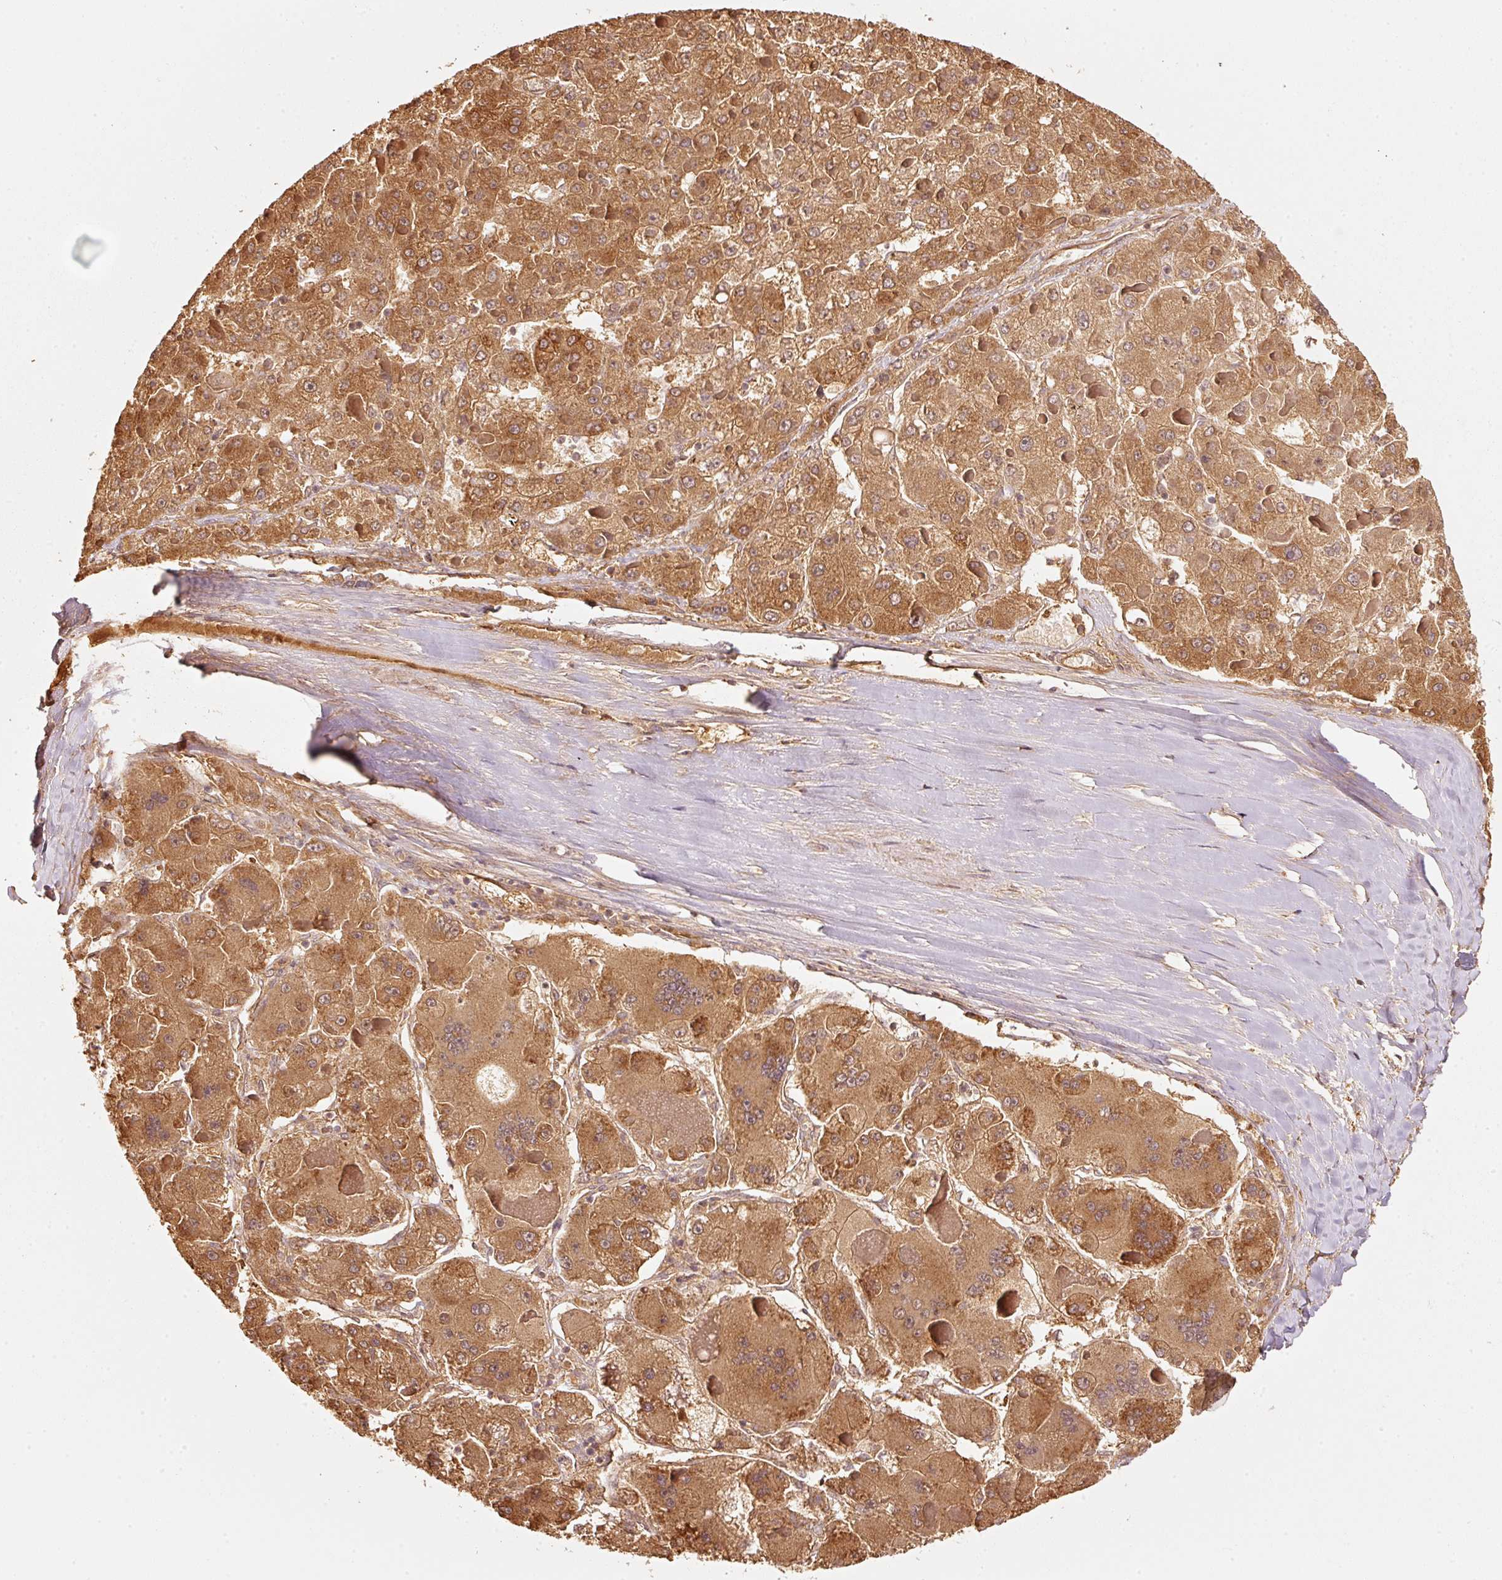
{"staining": {"intensity": "strong", "quantity": ">75%", "location": "cytoplasmic/membranous"}, "tissue": "liver cancer", "cell_type": "Tumor cells", "image_type": "cancer", "snomed": [{"axis": "morphology", "description": "Carcinoma, Hepatocellular, NOS"}, {"axis": "topography", "description": "Liver"}], "caption": "Hepatocellular carcinoma (liver) stained with a protein marker reveals strong staining in tumor cells.", "gene": "STAU1", "patient": {"sex": "female", "age": 73}}